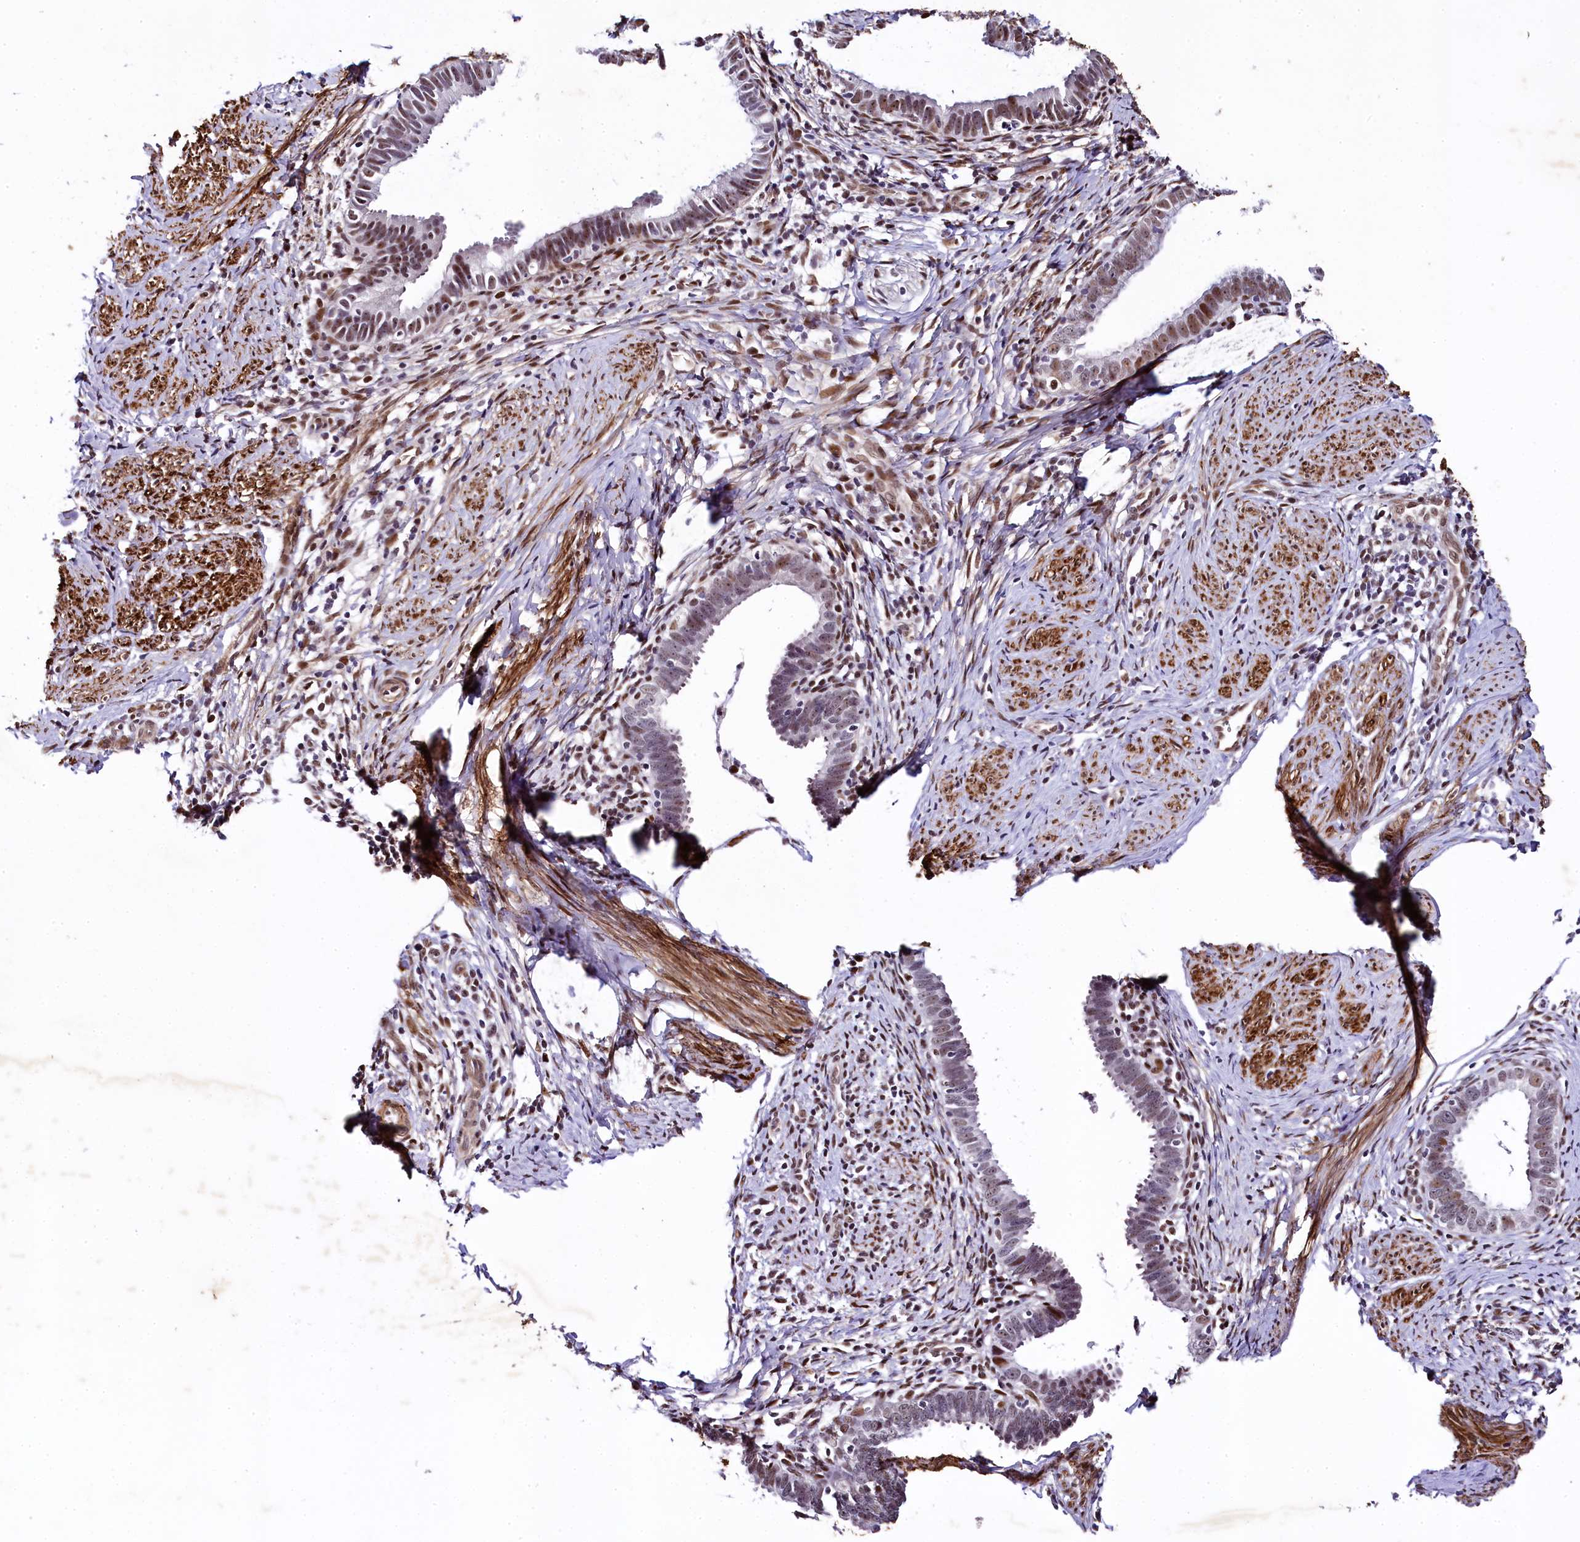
{"staining": {"intensity": "weak", "quantity": "25%-75%", "location": "nuclear"}, "tissue": "cervical cancer", "cell_type": "Tumor cells", "image_type": "cancer", "snomed": [{"axis": "morphology", "description": "Adenocarcinoma, NOS"}, {"axis": "topography", "description": "Cervix"}], "caption": "This image shows cervical cancer (adenocarcinoma) stained with immunohistochemistry to label a protein in brown. The nuclear of tumor cells show weak positivity for the protein. Nuclei are counter-stained blue.", "gene": "SAMD10", "patient": {"sex": "female", "age": 36}}